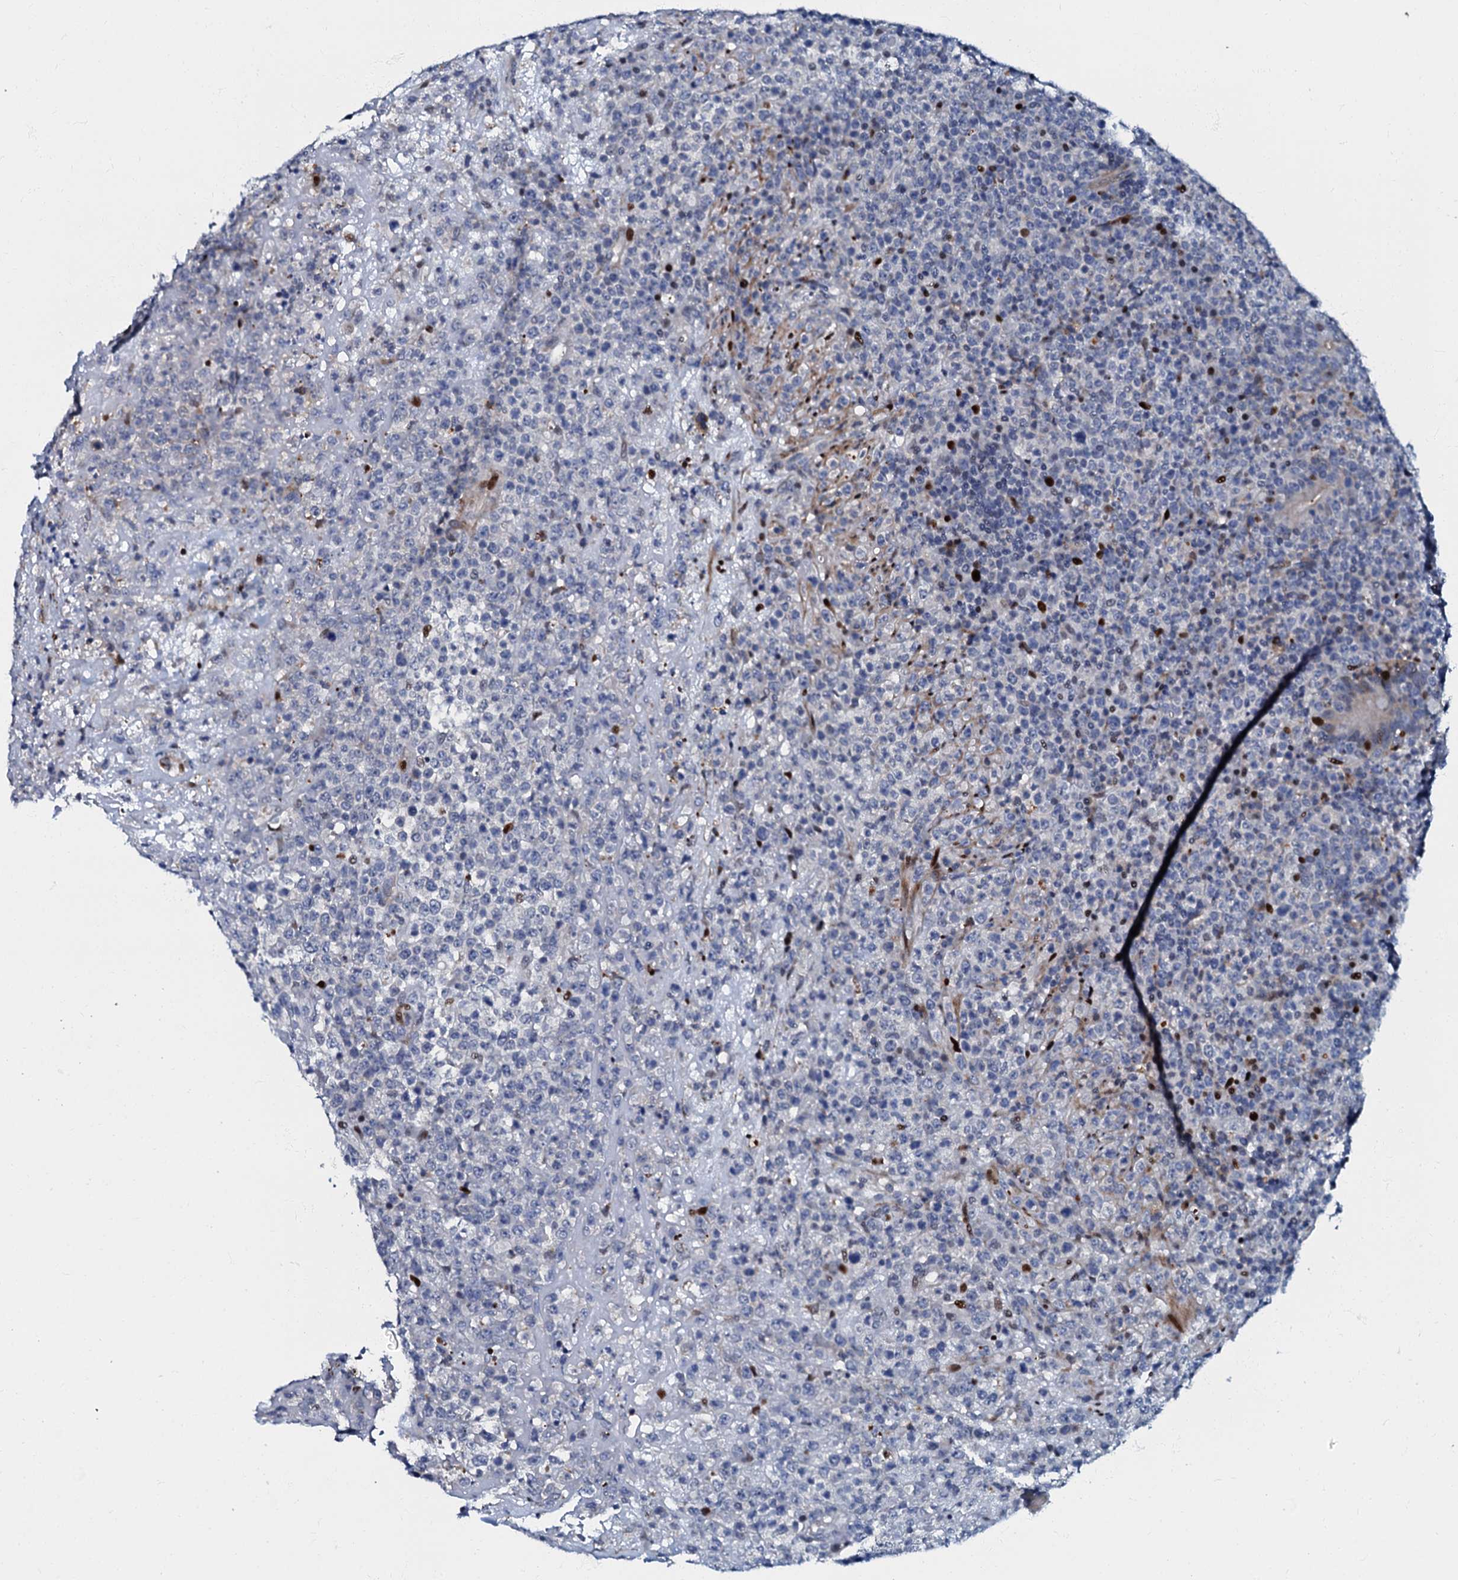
{"staining": {"intensity": "negative", "quantity": "none", "location": "none"}, "tissue": "lymphoma", "cell_type": "Tumor cells", "image_type": "cancer", "snomed": [{"axis": "morphology", "description": "Malignant lymphoma, non-Hodgkin's type, High grade"}, {"axis": "topography", "description": "Colon"}], "caption": "A histopathology image of lymphoma stained for a protein exhibits no brown staining in tumor cells.", "gene": "MFSD5", "patient": {"sex": "female", "age": 53}}